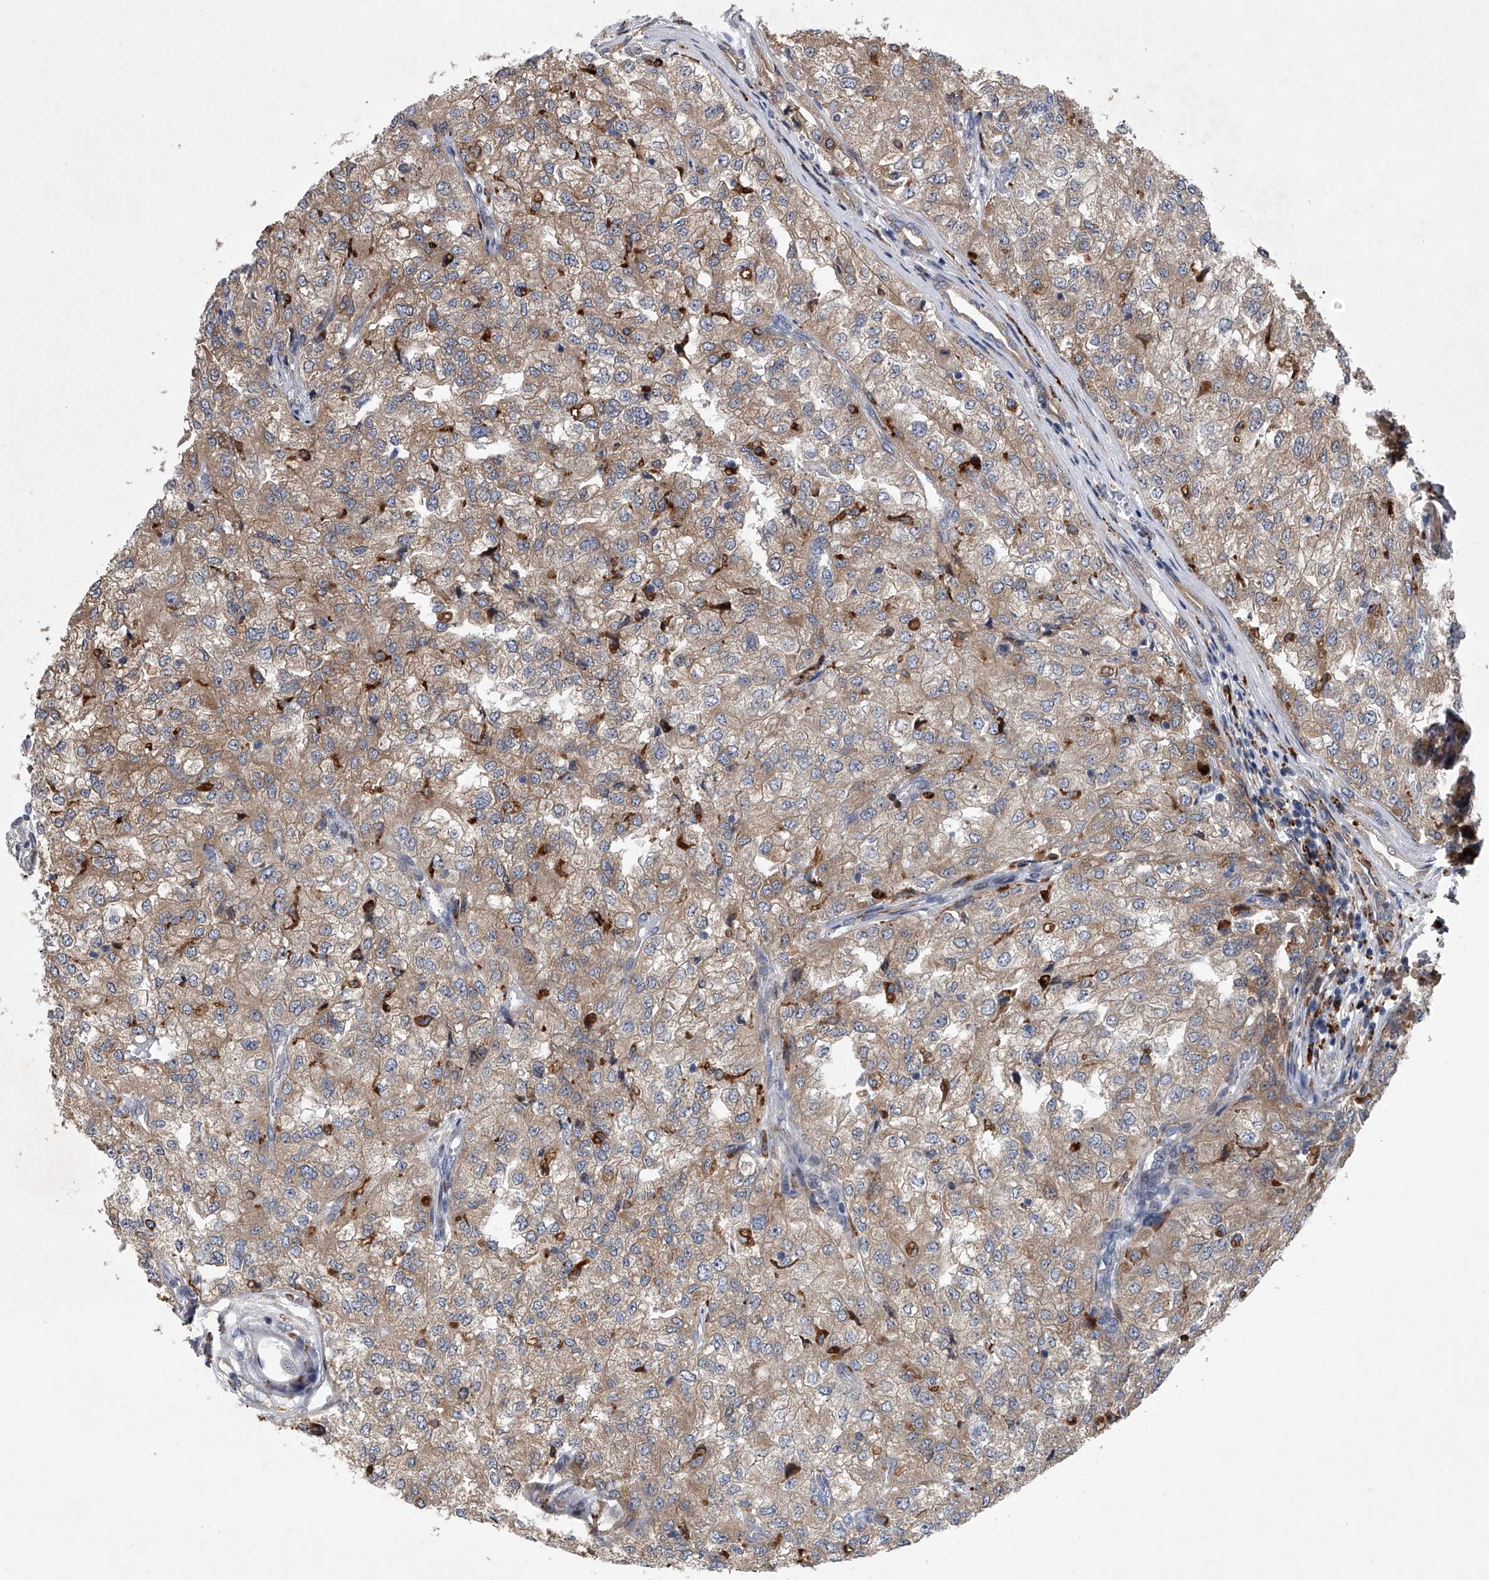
{"staining": {"intensity": "weak", "quantity": ">75%", "location": "cytoplasmic/membranous"}, "tissue": "renal cancer", "cell_type": "Tumor cells", "image_type": "cancer", "snomed": [{"axis": "morphology", "description": "Adenocarcinoma, NOS"}, {"axis": "topography", "description": "Kidney"}], "caption": "Brown immunohistochemical staining in renal cancer displays weak cytoplasmic/membranous expression in about >75% of tumor cells.", "gene": "TRIM8", "patient": {"sex": "female", "age": 54}}